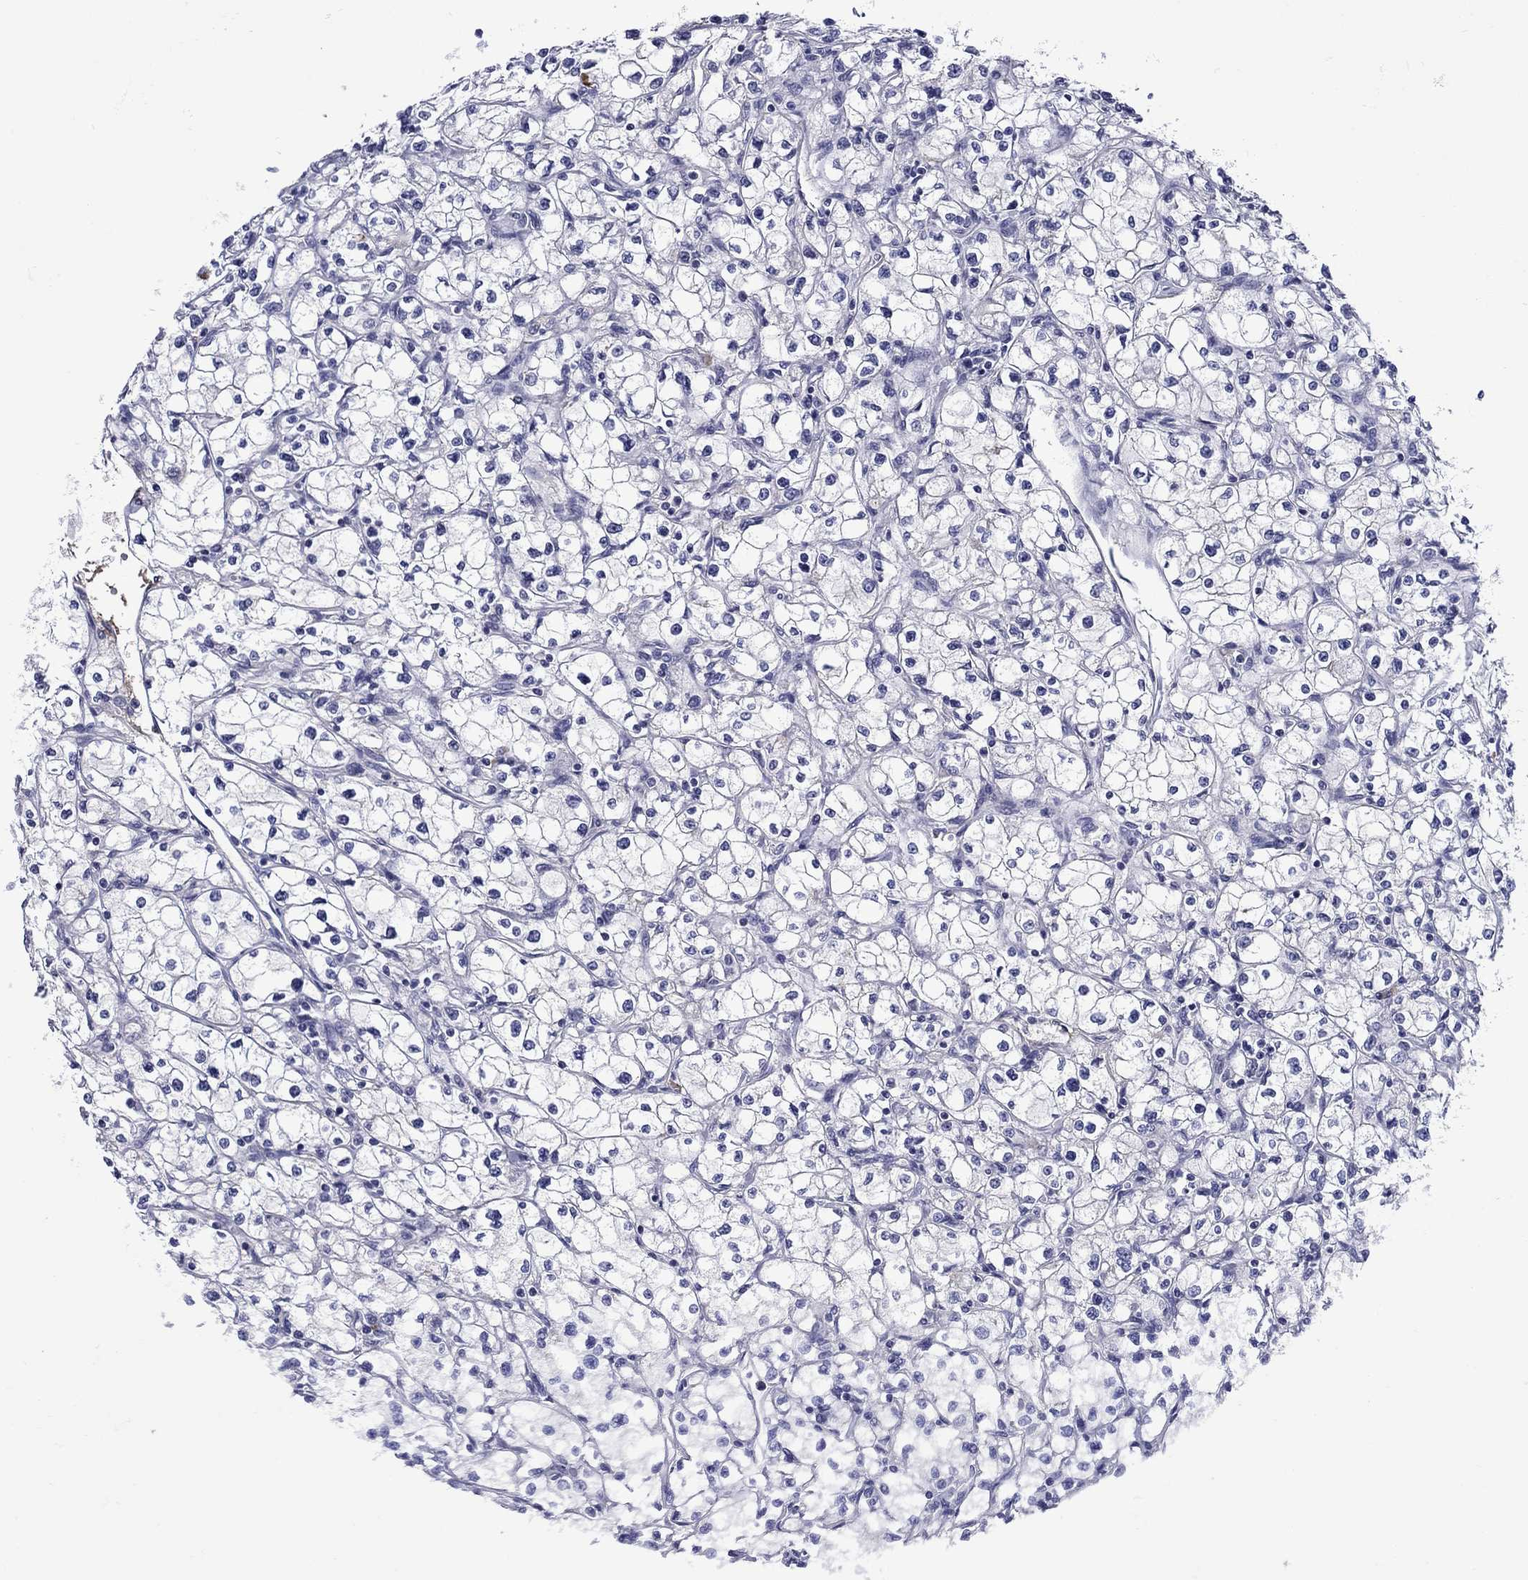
{"staining": {"intensity": "negative", "quantity": "none", "location": "none"}, "tissue": "renal cancer", "cell_type": "Tumor cells", "image_type": "cancer", "snomed": [{"axis": "morphology", "description": "Adenocarcinoma, NOS"}, {"axis": "topography", "description": "Kidney"}], "caption": "Renal adenocarcinoma was stained to show a protein in brown. There is no significant expression in tumor cells. The staining is performed using DAB brown chromogen with nuclei counter-stained in using hematoxylin.", "gene": "APOA2", "patient": {"sex": "male", "age": 67}}